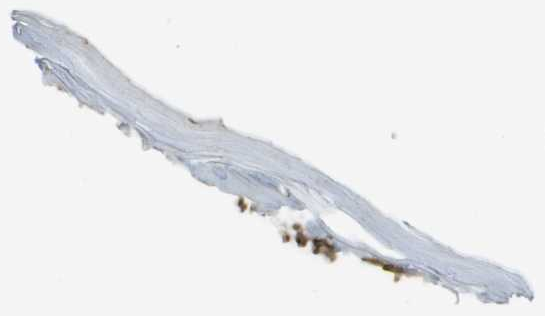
{"staining": {"intensity": "weak", "quantity": "<25%", "location": "cytoplasmic/membranous"}, "tissue": "skin", "cell_type": "Epidermal cells", "image_type": "normal", "snomed": [{"axis": "morphology", "description": "Normal tissue, NOS"}, {"axis": "topography", "description": "Vulva"}], "caption": "This micrograph is of benign skin stained with IHC to label a protein in brown with the nuclei are counter-stained blue. There is no expression in epidermal cells. (Brightfield microscopy of DAB (3,3'-diaminobenzidine) immunohistochemistry at high magnification).", "gene": "DCN", "patient": {"sex": "female", "age": 73}}